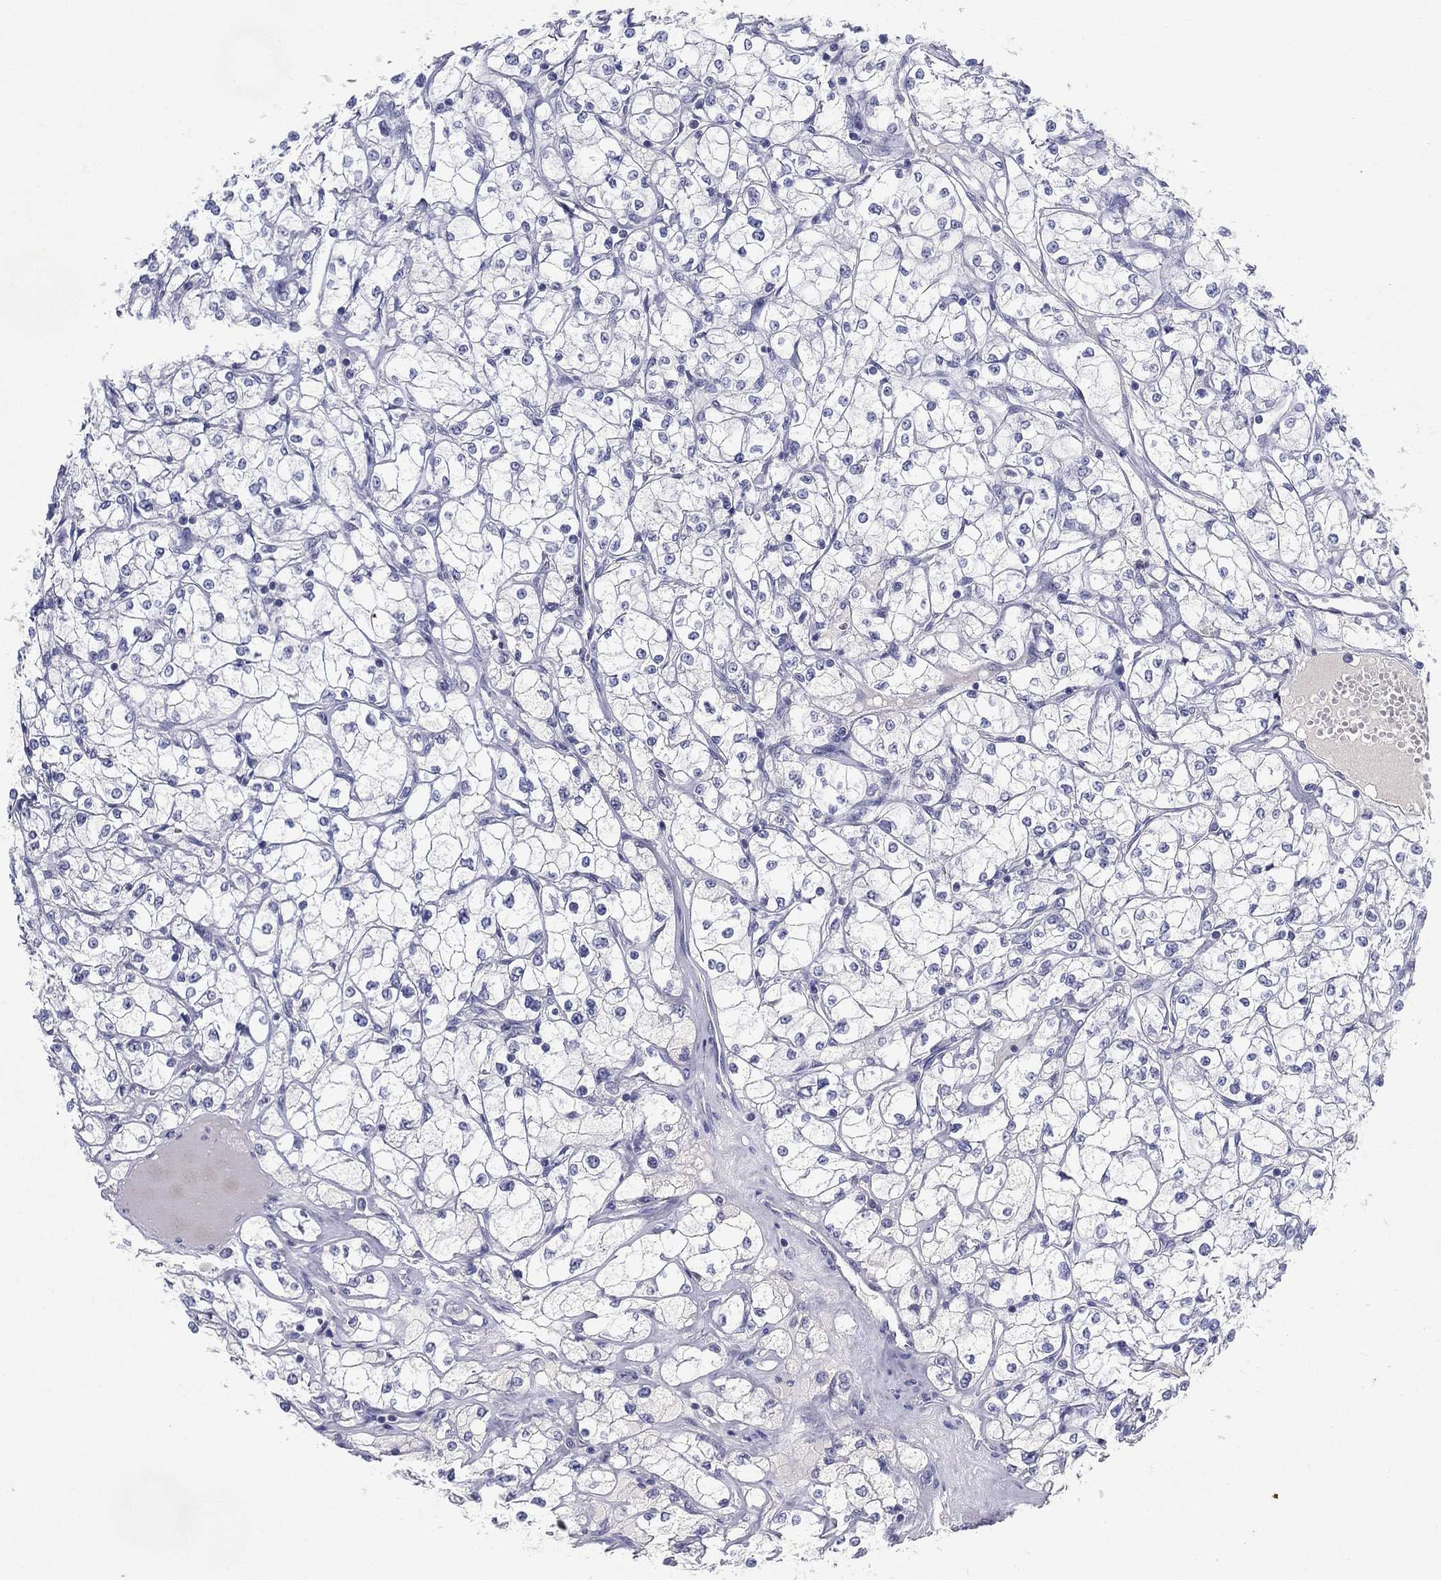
{"staining": {"intensity": "negative", "quantity": "none", "location": "none"}, "tissue": "renal cancer", "cell_type": "Tumor cells", "image_type": "cancer", "snomed": [{"axis": "morphology", "description": "Adenocarcinoma, NOS"}, {"axis": "topography", "description": "Kidney"}], "caption": "The histopathology image displays no staining of tumor cells in renal cancer (adenocarcinoma).", "gene": "RGS13", "patient": {"sex": "male", "age": 67}}